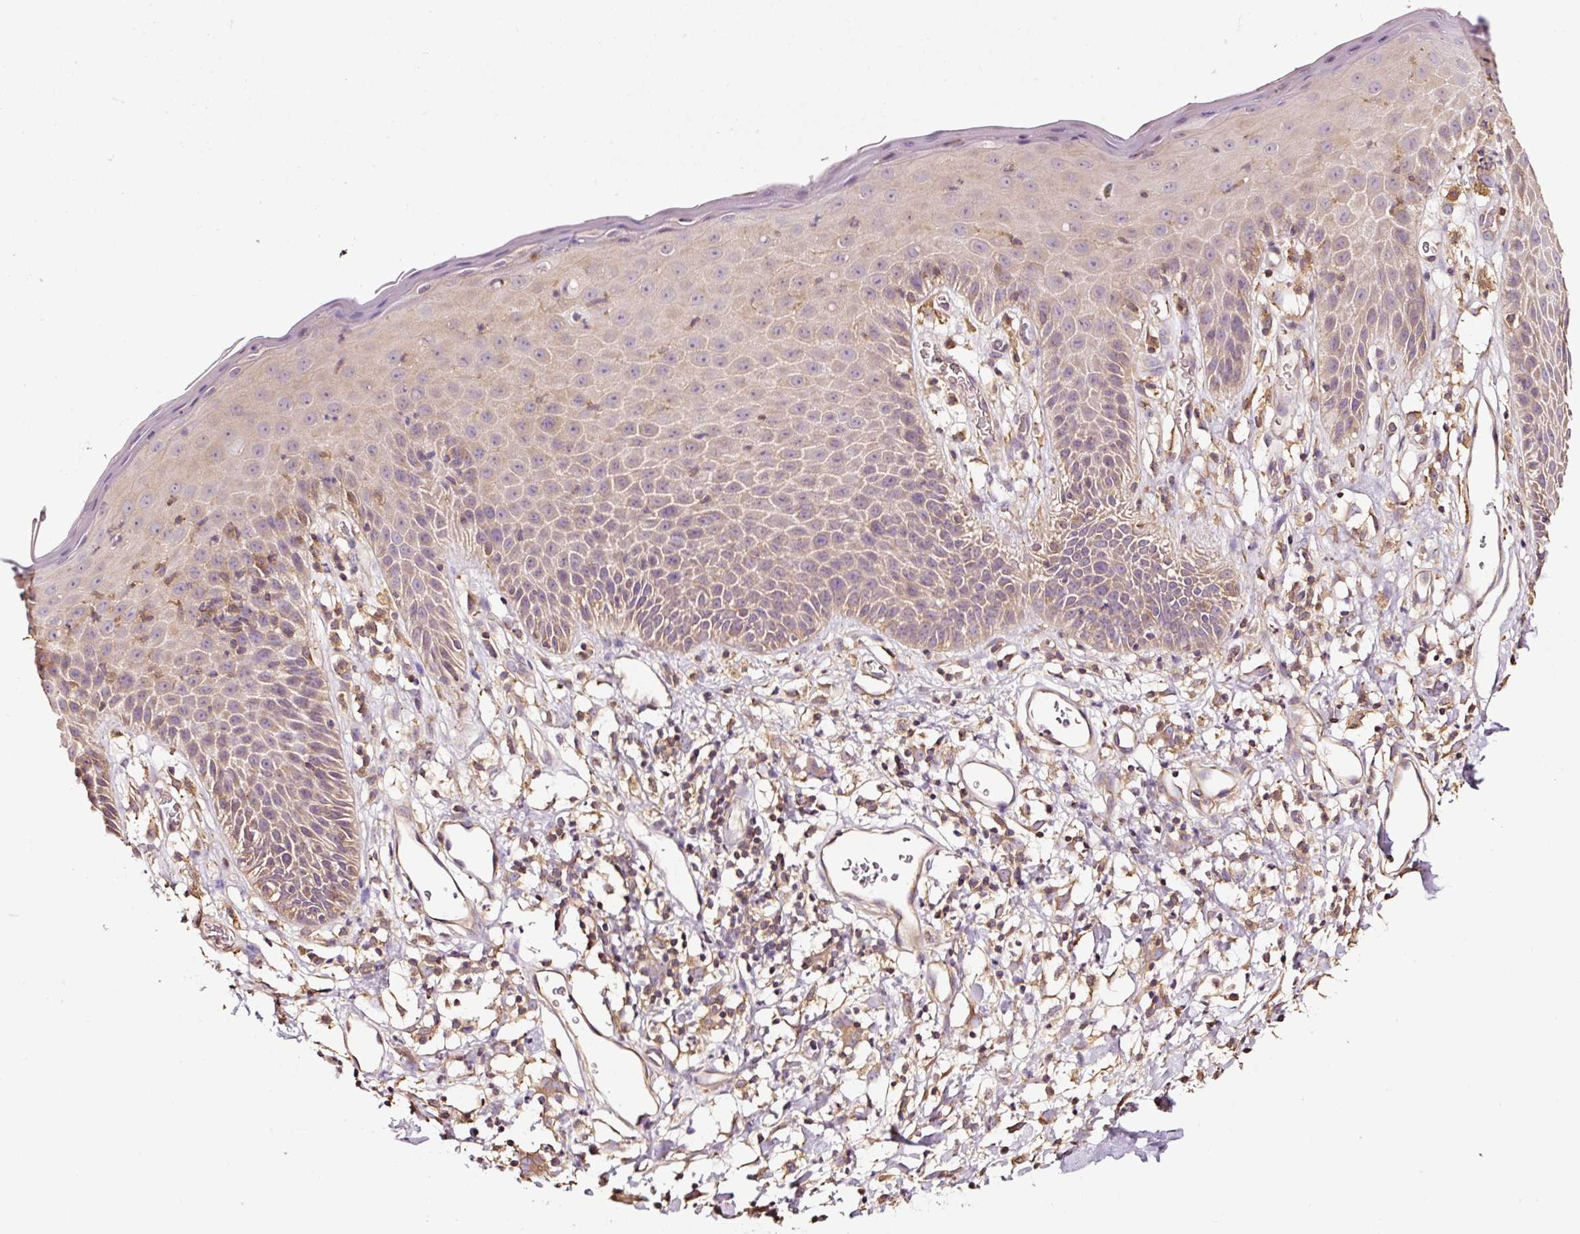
{"staining": {"intensity": "negative", "quantity": "none", "location": "none"}, "tissue": "adipose tissue", "cell_type": "Adipocytes", "image_type": "normal", "snomed": [{"axis": "morphology", "description": "Normal tissue, NOS"}, {"axis": "topography", "description": "Vulva"}, {"axis": "topography", "description": "Peripheral nerve tissue"}], "caption": "DAB immunohistochemical staining of normal human adipose tissue reveals no significant staining in adipocytes.", "gene": "METAP1", "patient": {"sex": "female", "age": 68}}